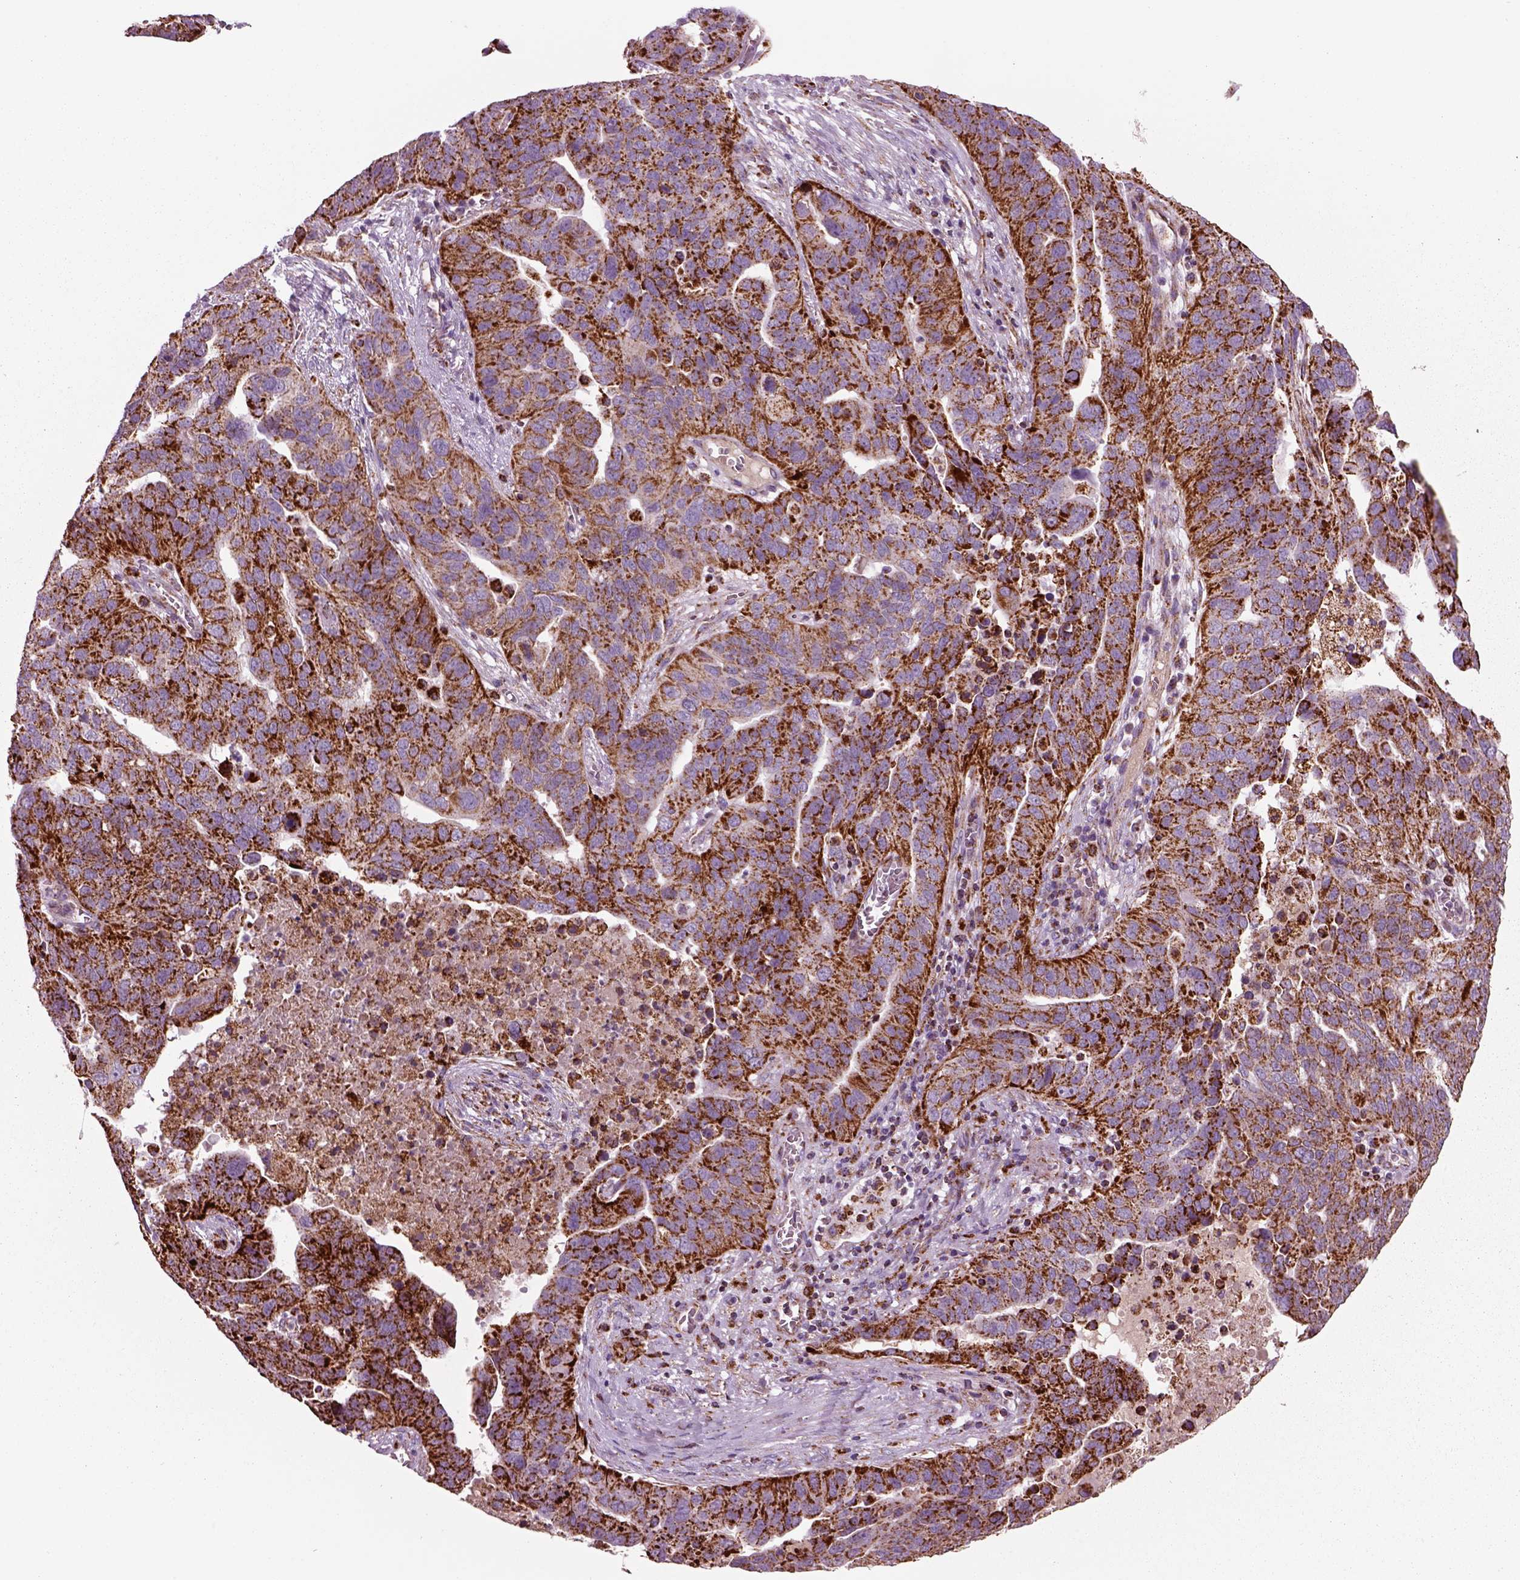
{"staining": {"intensity": "strong", "quantity": ">75%", "location": "cytoplasmic/membranous"}, "tissue": "ovarian cancer", "cell_type": "Tumor cells", "image_type": "cancer", "snomed": [{"axis": "morphology", "description": "Carcinoma, endometroid"}, {"axis": "topography", "description": "Soft tissue"}, {"axis": "topography", "description": "Ovary"}], "caption": "Protein staining shows strong cytoplasmic/membranous expression in about >75% of tumor cells in ovarian cancer (endometroid carcinoma).", "gene": "SLC25A24", "patient": {"sex": "female", "age": 52}}